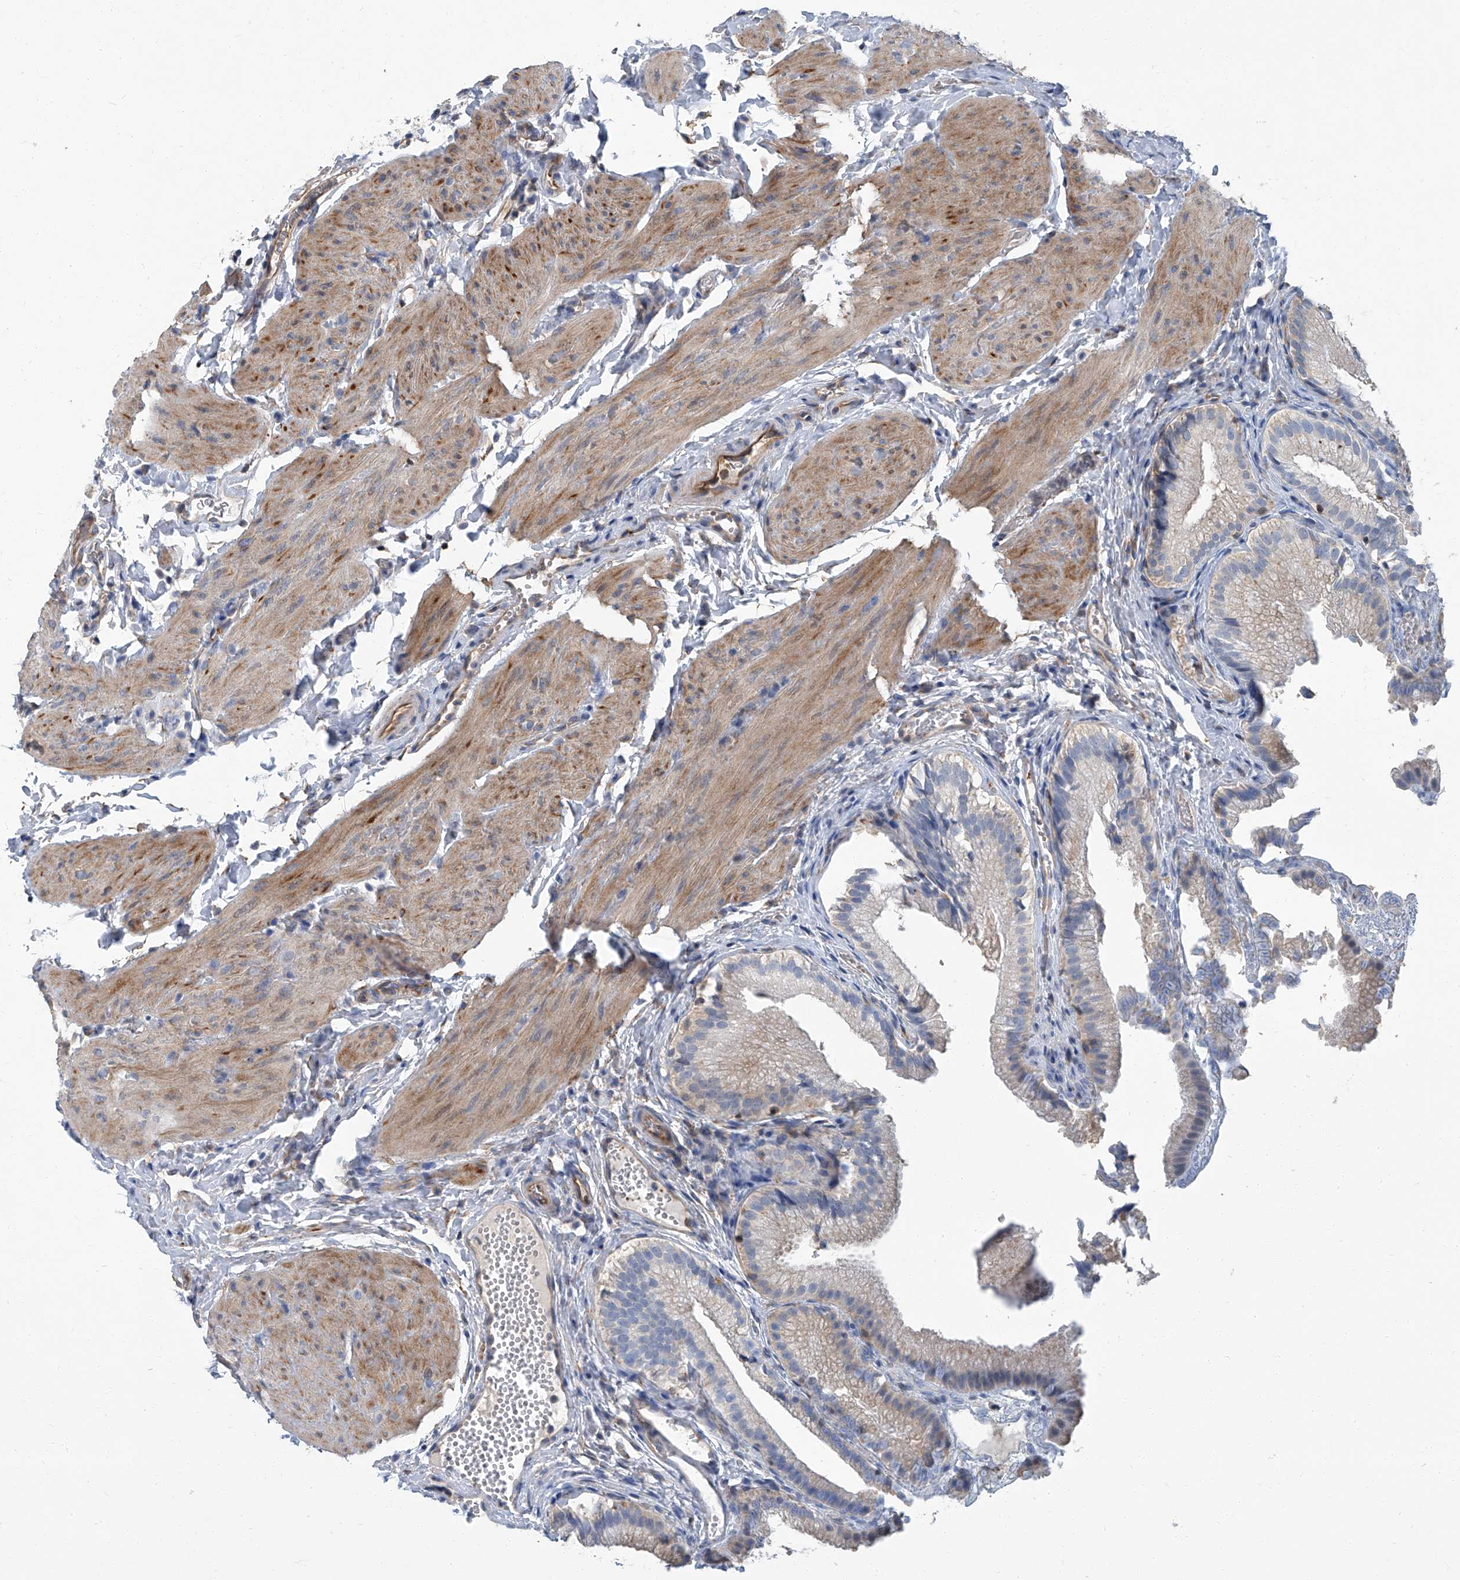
{"staining": {"intensity": "weak", "quantity": "<25%", "location": "cytoplasmic/membranous"}, "tissue": "gallbladder", "cell_type": "Glandular cells", "image_type": "normal", "snomed": [{"axis": "morphology", "description": "Normal tissue, NOS"}, {"axis": "topography", "description": "Gallbladder"}], "caption": "This is an immunohistochemistry histopathology image of normal gallbladder. There is no expression in glandular cells.", "gene": "PSMB10", "patient": {"sex": "female", "age": 30}}